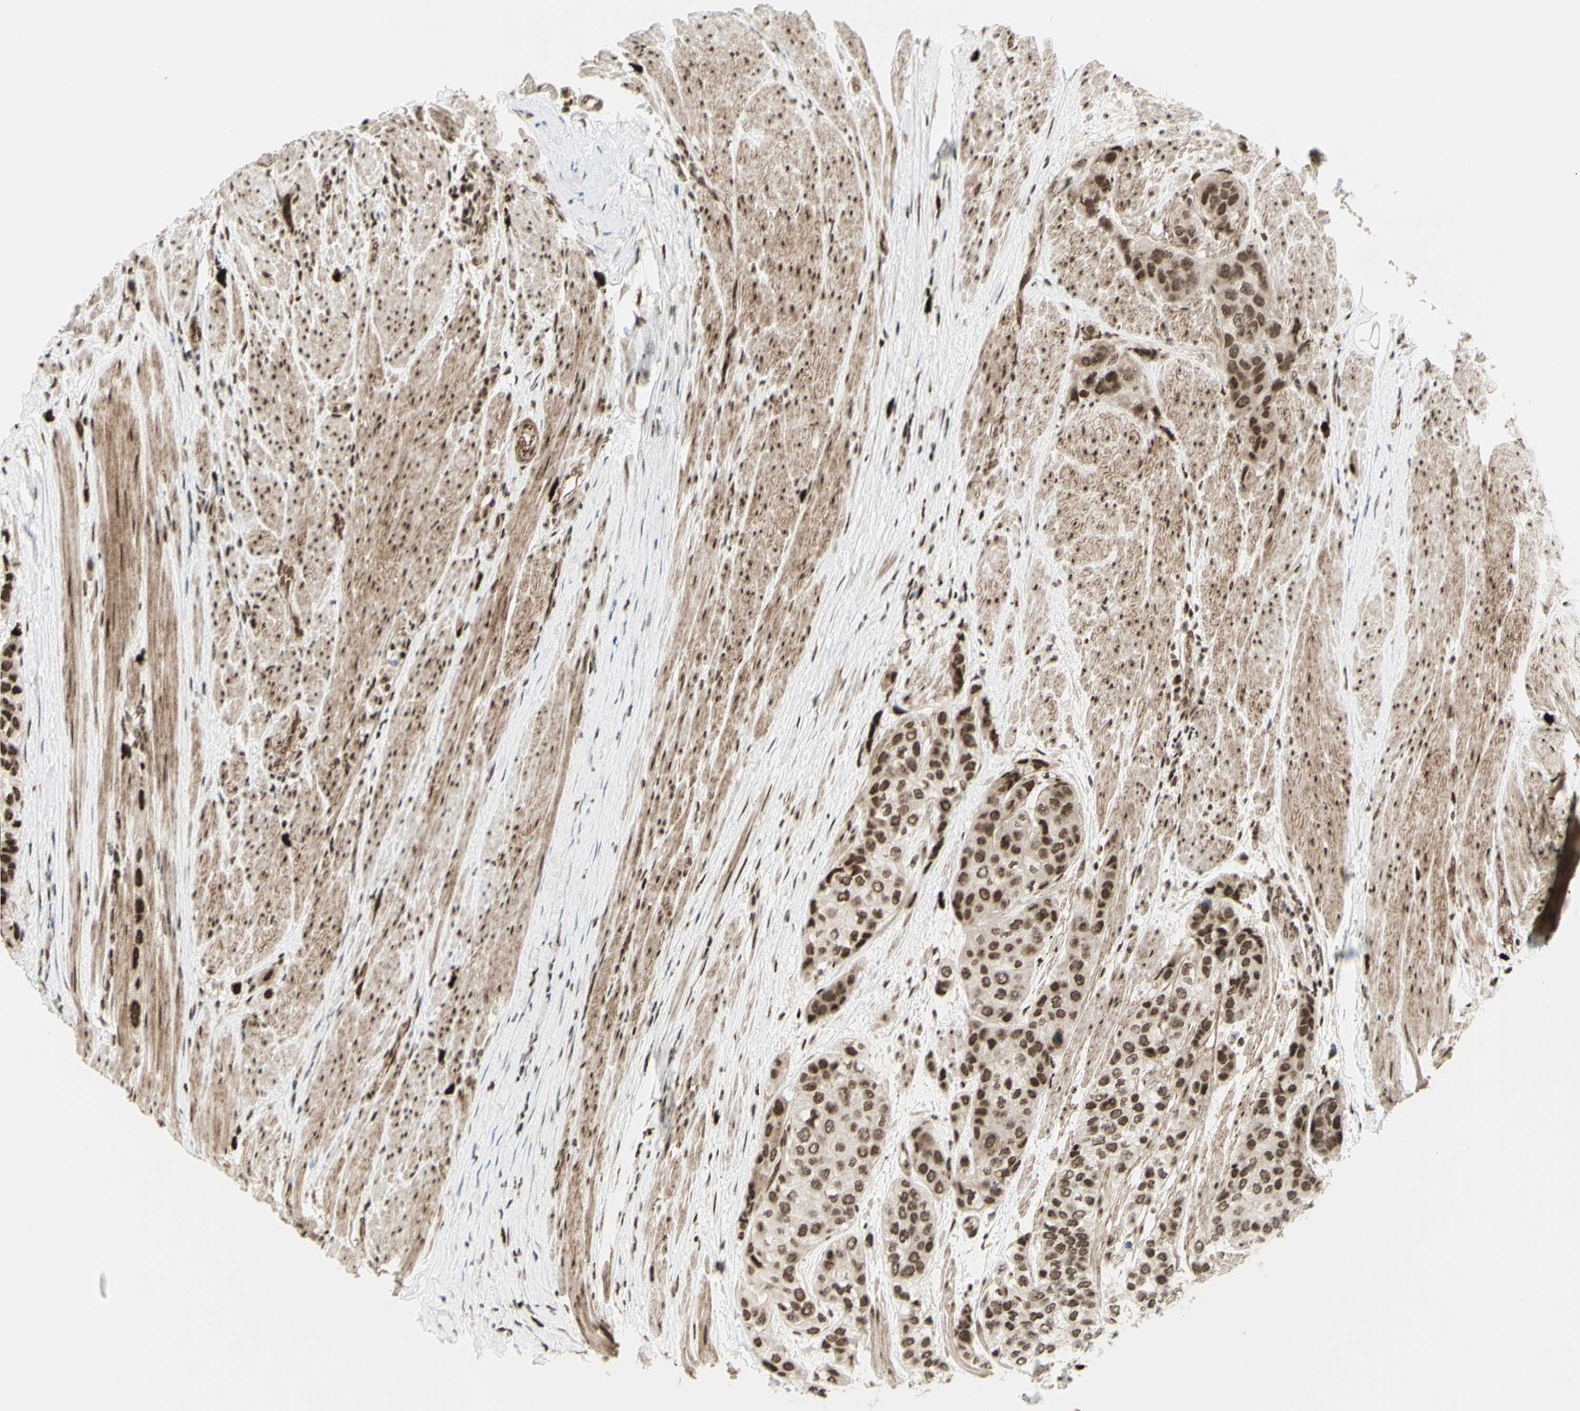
{"staining": {"intensity": "moderate", "quantity": ">75%", "location": "nuclear"}, "tissue": "urothelial cancer", "cell_type": "Tumor cells", "image_type": "cancer", "snomed": [{"axis": "morphology", "description": "Urothelial carcinoma, High grade"}, {"axis": "topography", "description": "Urinary bladder"}], "caption": "Urothelial carcinoma (high-grade) tissue demonstrates moderate nuclear expression in about >75% of tumor cells, visualized by immunohistochemistry.", "gene": "ZMYM6", "patient": {"sex": "female", "age": 56}}